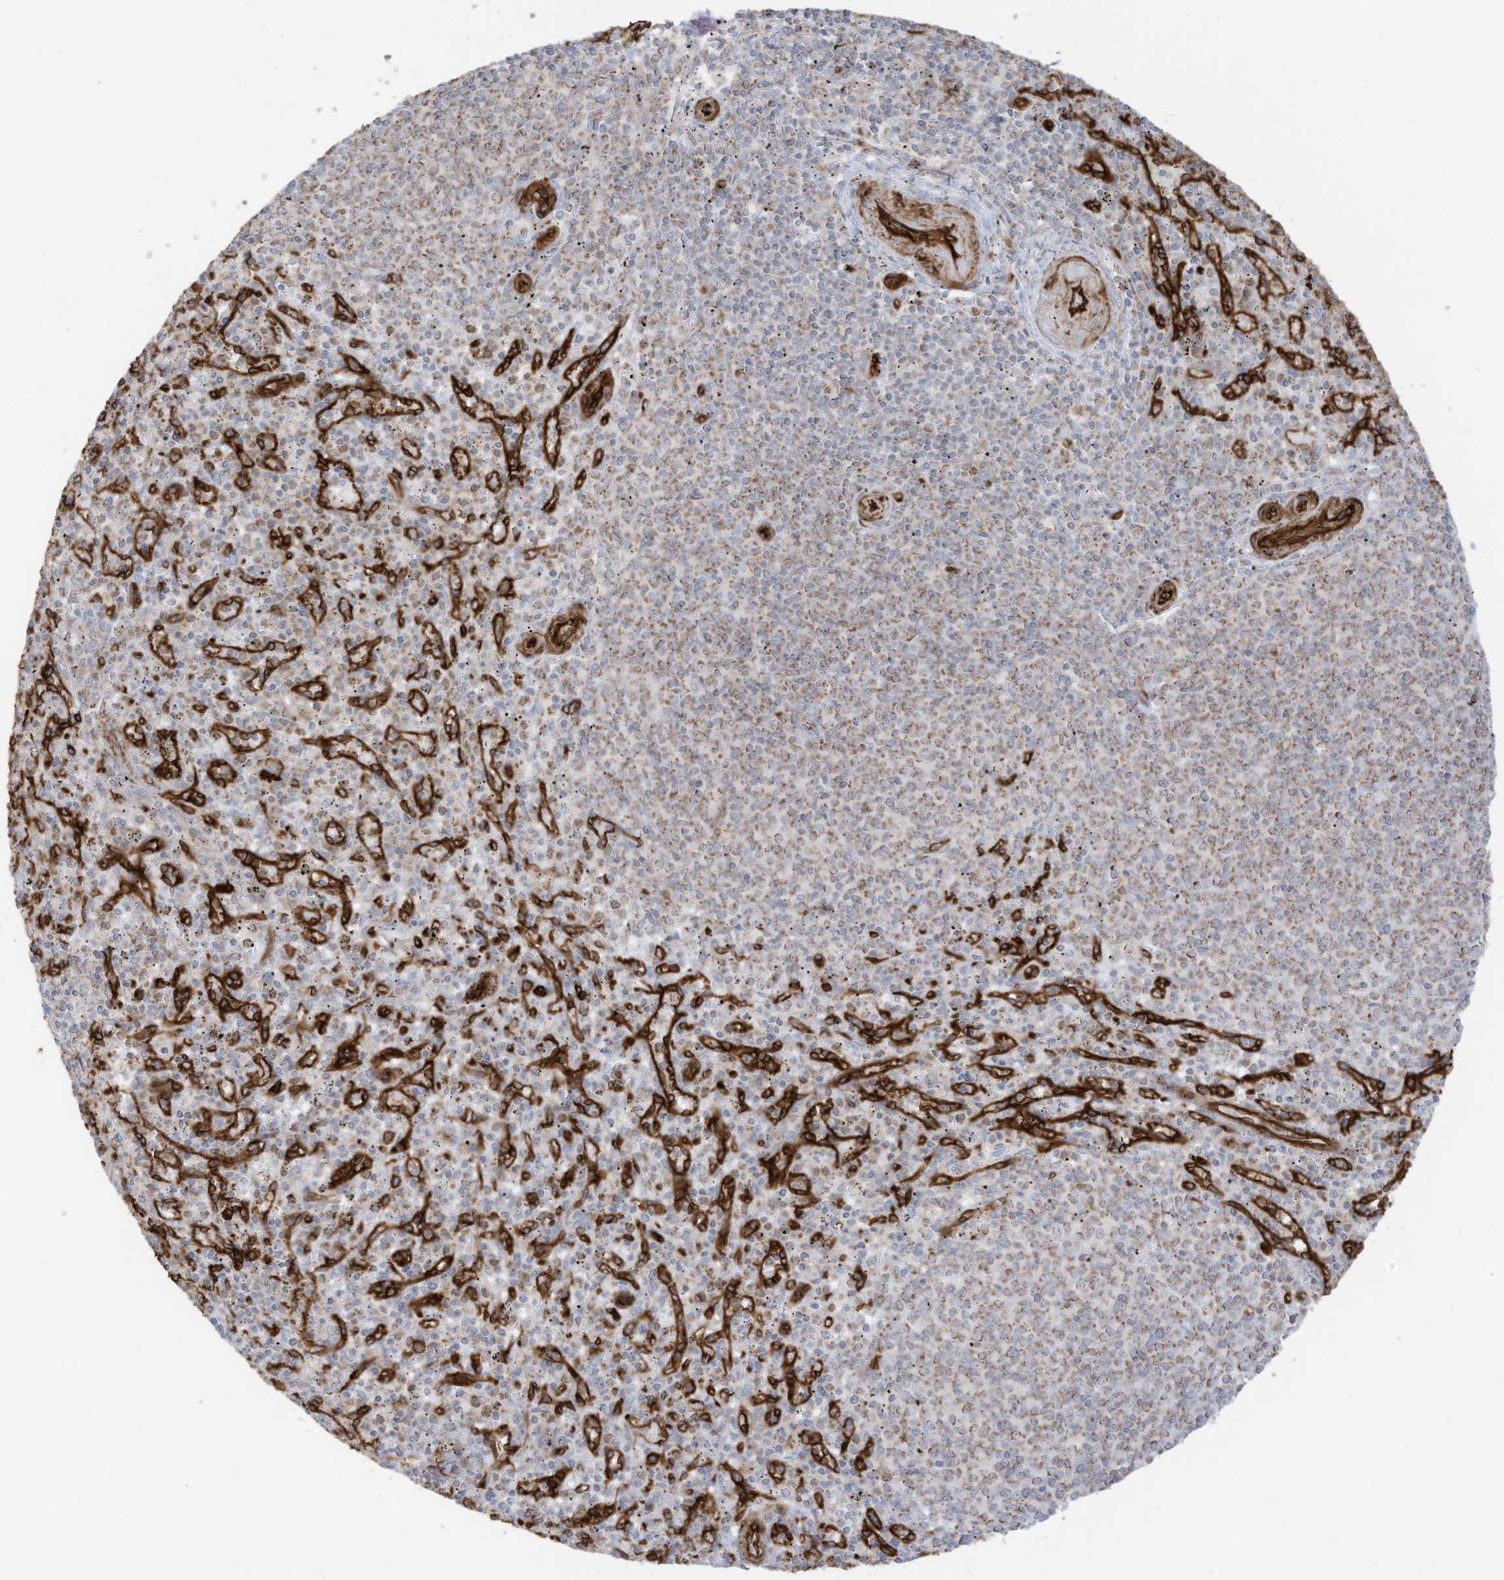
{"staining": {"intensity": "weak", "quantity": "25%-75%", "location": "cytoplasmic/membranous"}, "tissue": "spleen", "cell_type": "Cells in red pulp", "image_type": "normal", "snomed": [{"axis": "morphology", "description": "Normal tissue, NOS"}, {"axis": "topography", "description": "Spleen"}], "caption": "Cells in red pulp show low levels of weak cytoplasmic/membranous positivity in about 25%-75% of cells in unremarkable human spleen.", "gene": "ABCB7", "patient": {"sex": "male", "age": 72}}